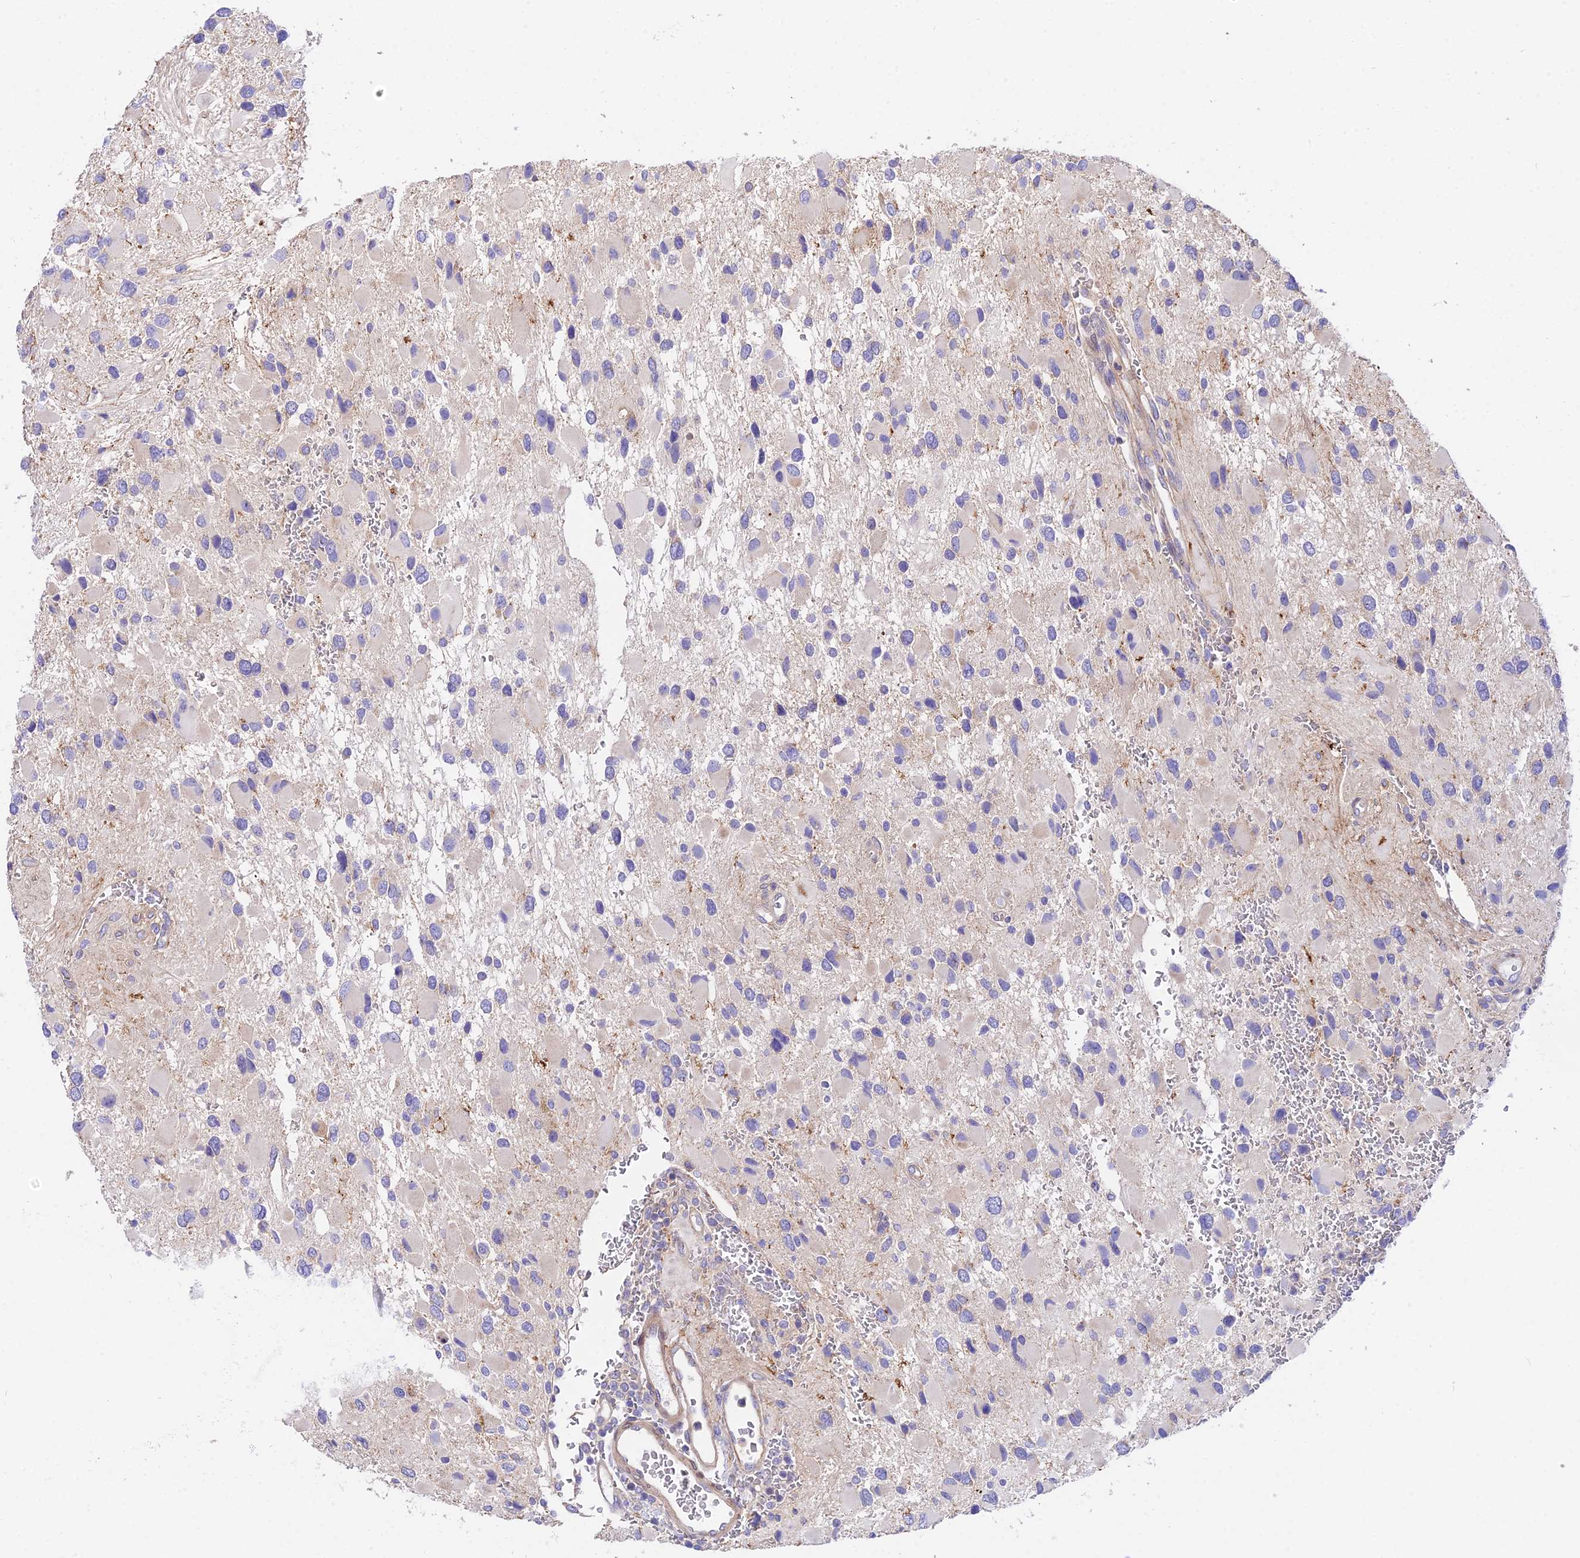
{"staining": {"intensity": "negative", "quantity": "none", "location": "none"}, "tissue": "glioma", "cell_type": "Tumor cells", "image_type": "cancer", "snomed": [{"axis": "morphology", "description": "Glioma, malignant, High grade"}, {"axis": "topography", "description": "Brain"}], "caption": "Tumor cells show no significant expression in high-grade glioma (malignant). (DAB immunohistochemistry (IHC), high magnification).", "gene": "TRIM43B", "patient": {"sex": "male", "age": 53}}